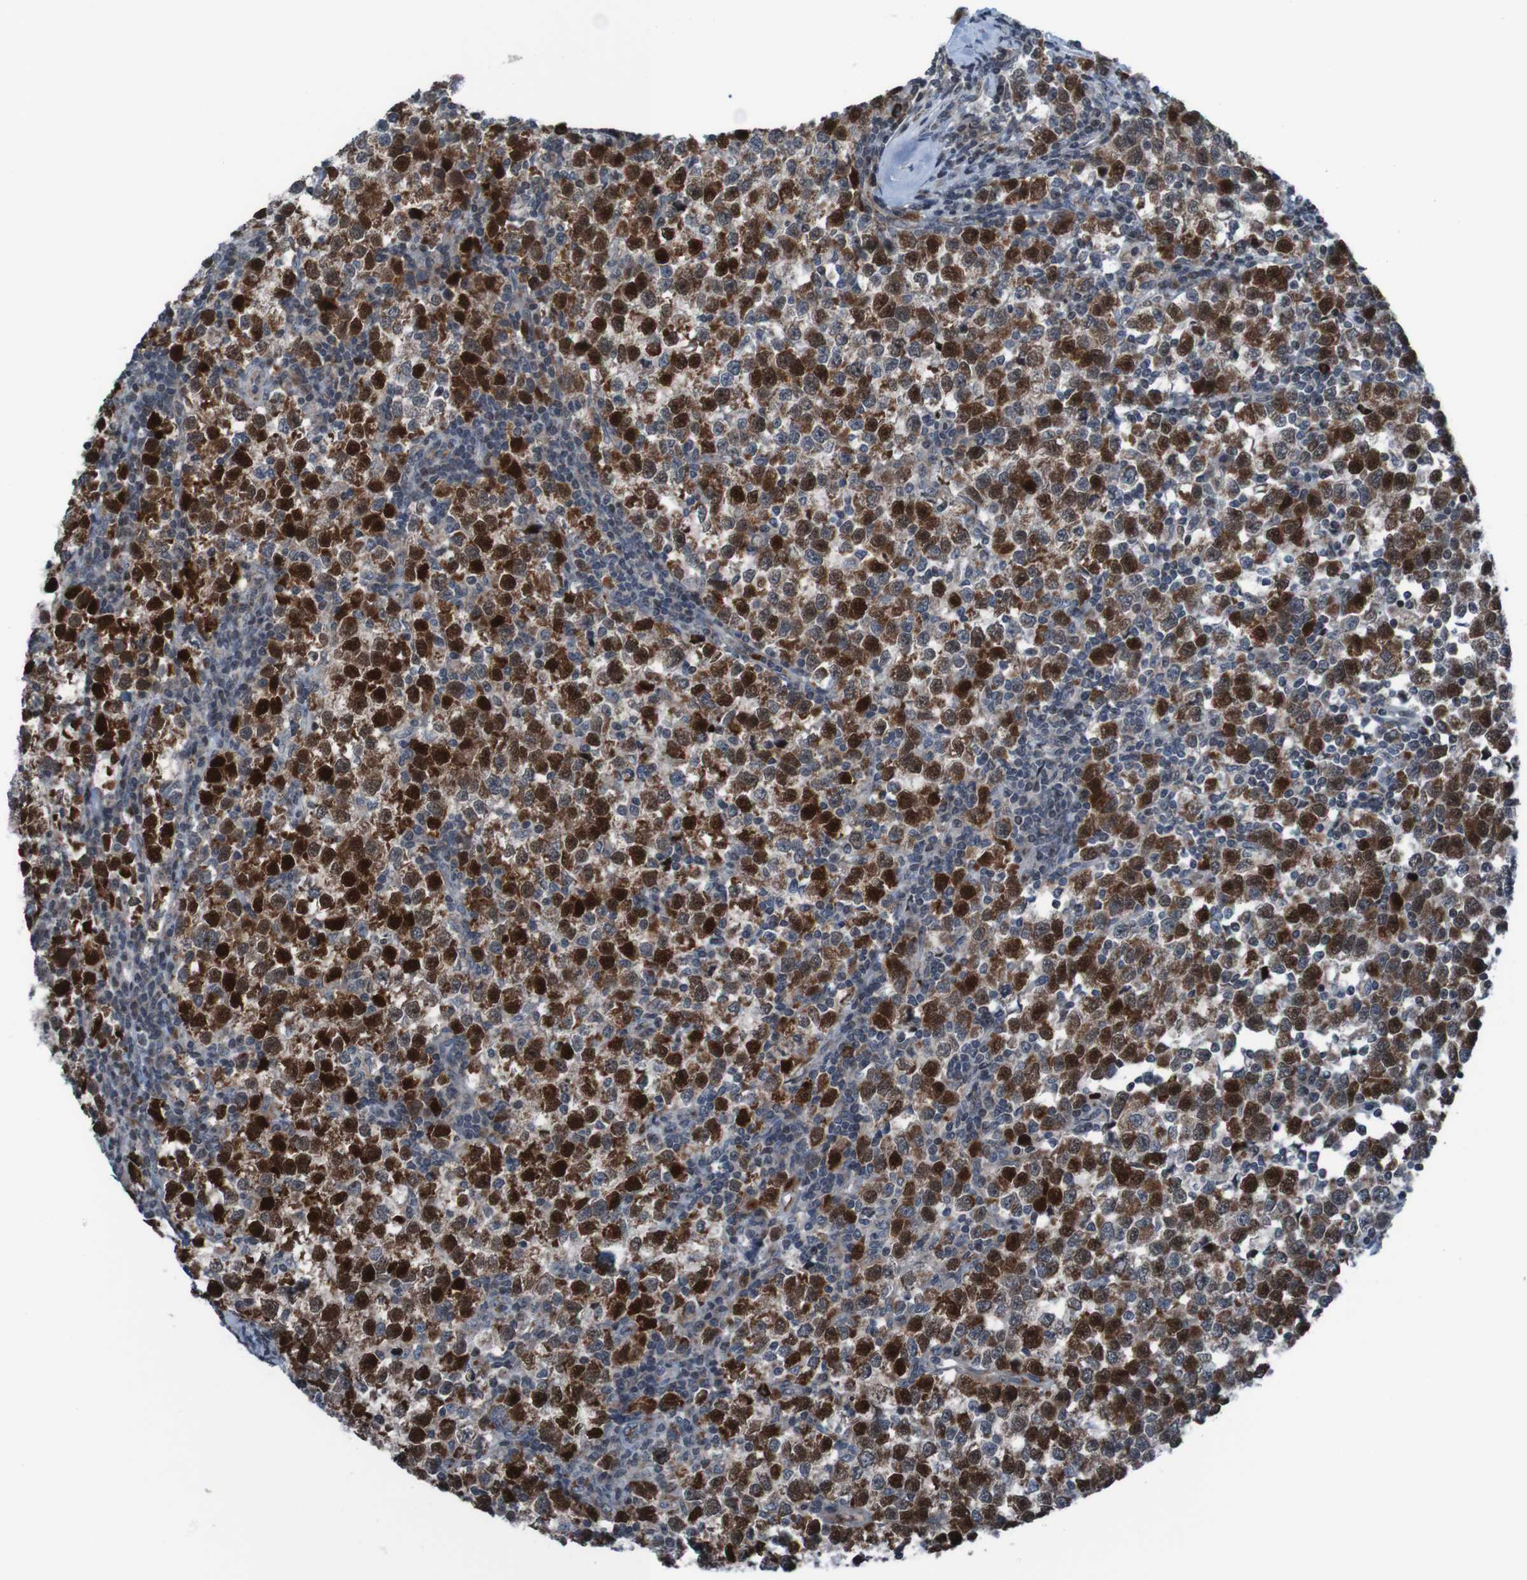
{"staining": {"intensity": "strong", "quantity": ">75%", "location": "nuclear"}, "tissue": "testis cancer", "cell_type": "Tumor cells", "image_type": "cancer", "snomed": [{"axis": "morphology", "description": "Seminoma, NOS"}, {"axis": "topography", "description": "Testis"}], "caption": "Approximately >75% of tumor cells in seminoma (testis) reveal strong nuclear protein positivity as visualized by brown immunohistochemical staining.", "gene": "UNG", "patient": {"sex": "male", "age": 43}}